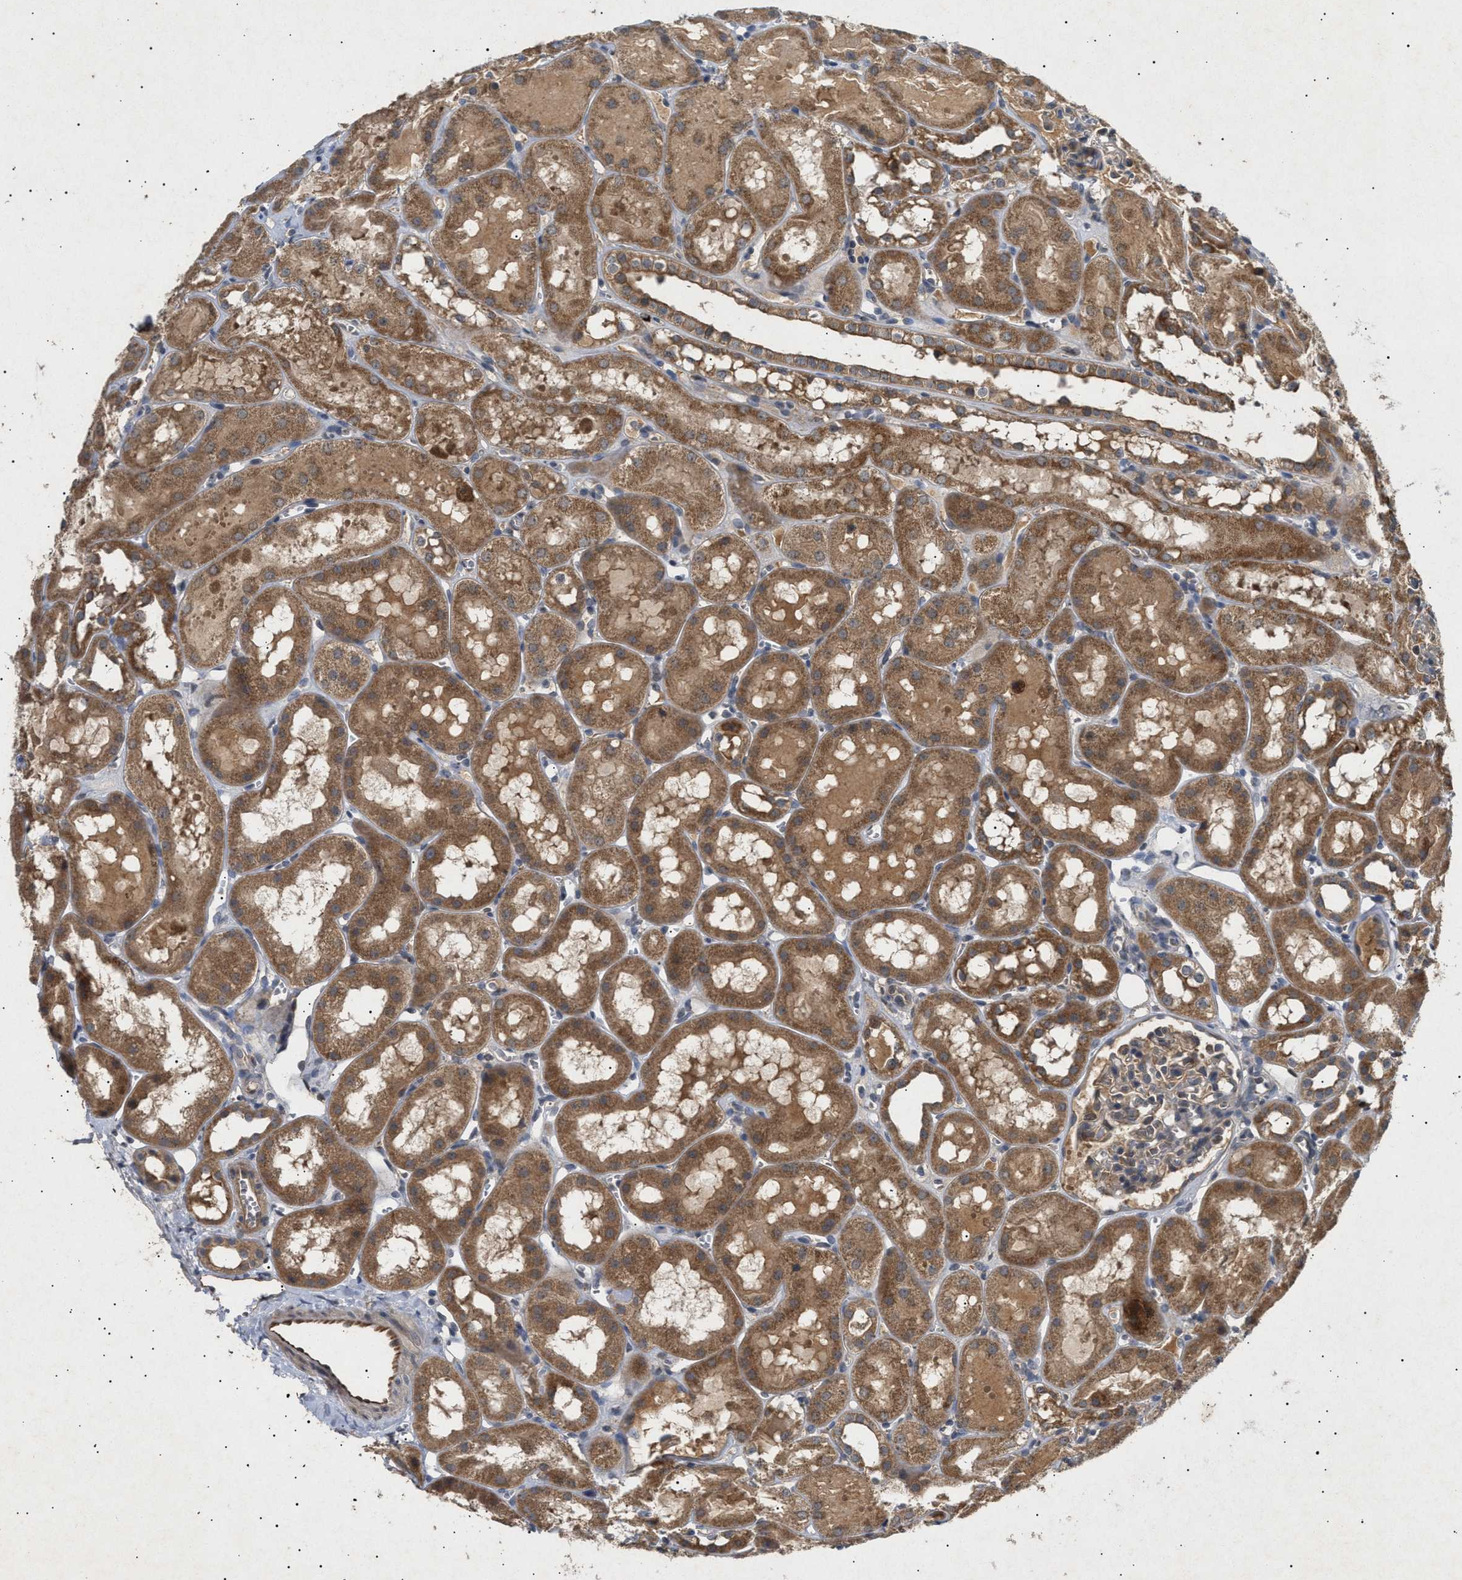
{"staining": {"intensity": "moderate", "quantity": "25%-75%", "location": "cytoplasmic/membranous"}, "tissue": "kidney", "cell_type": "Cells in glomeruli", "image_type": "normal", "snomed": [{"axis": "morphology", "description": "Normal tissue, NOS"}, {"axis": "topography", "description": "Kidney"}, {"axis": "topography", "description": "Urinary bladder"}], "caption": "A photomicrograph of kidney stained for a protein reveals moderate cytoplasmic/membranous brown staining in cells in glomeruli. Using DAB (3,3'-diaminobenzidine) (brown) and hematoxylin (blue) stains, captured at high magnification using brightfield microscopy.", "gene": "SIRT5", "patient": {"sex": "male", "age": 16}}